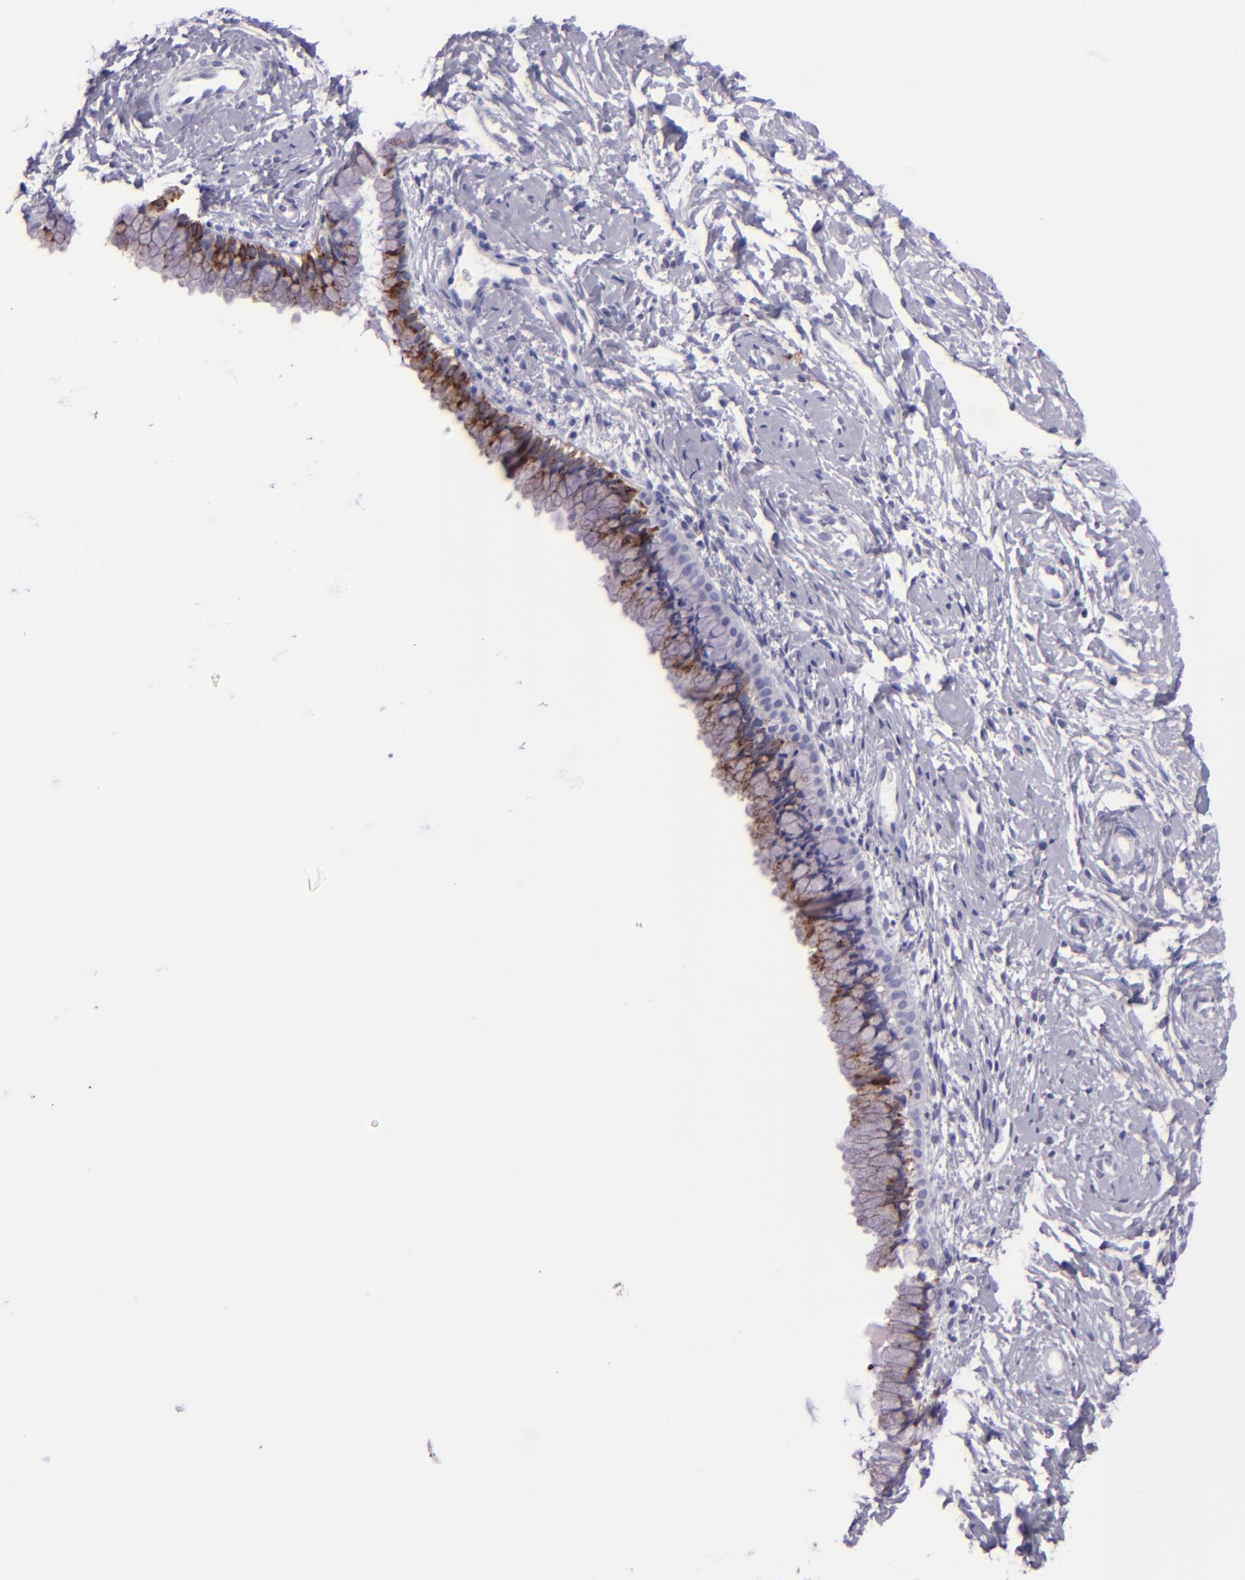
{"staining": {"intensity": "strong", "quantity": ">75%", "location": "cytoplasmic/membranous"}, "tissue": "cervix", "cell_type": "Glandular cells", "image_type": "normal", "snomed": [{"axis": "morphology", "description": "Normal tissue, NOS"}, {"axis": "topography", "description": "Cervix"}], "caption": "Brown immunohistochemical staining in normal human cervix reveals strong cytoplasmic/membranous staining in approximately >75% of glandular cells.", "gene": "MUC5AC", "patient": {"sex": "female", "age": 46}}